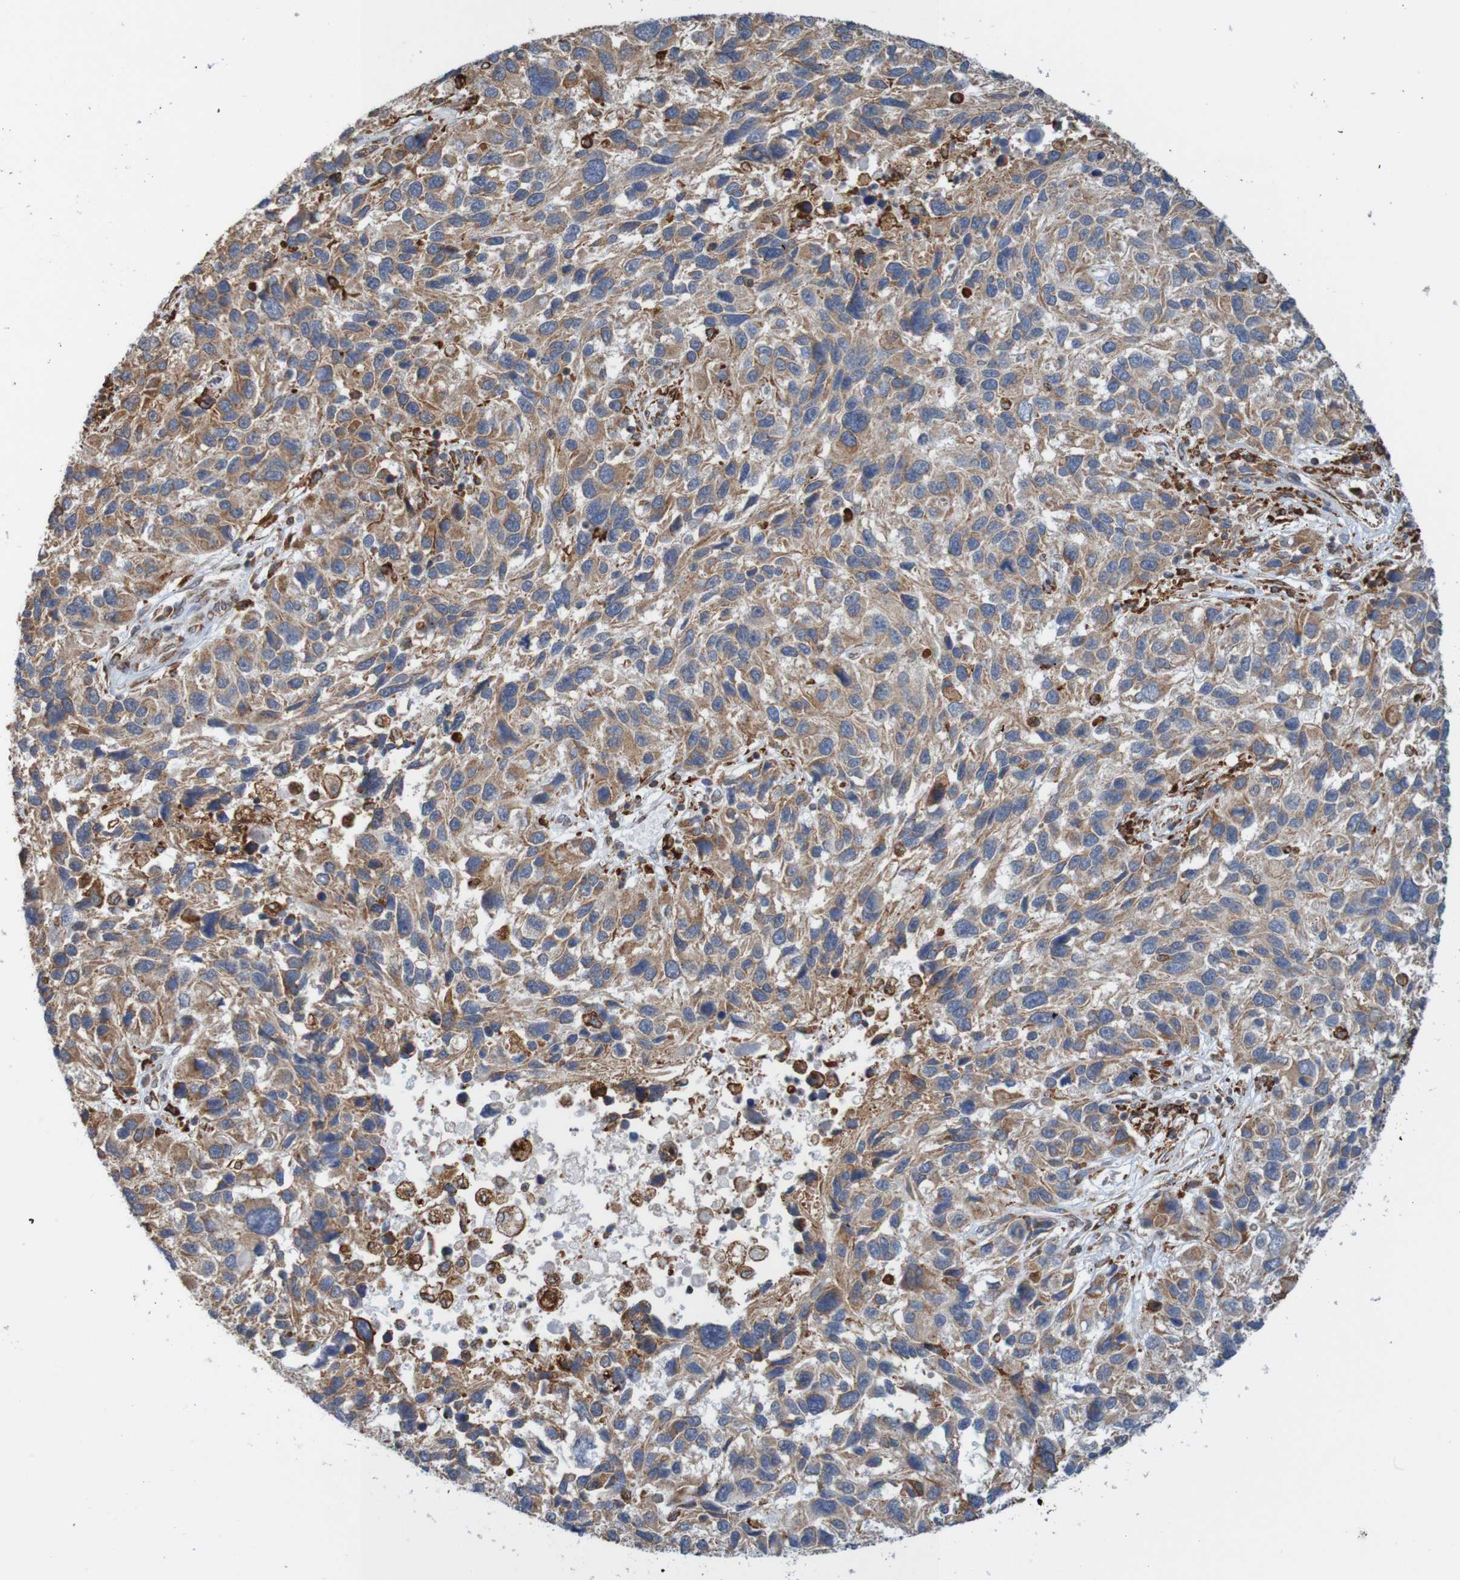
{"staining": {"intensity": "weak", "quantity": ">75%", "location": "cytoplasmic/membranous"}, "tissue": "melanoma", "cell_type": "Tumor cells", "image_type": "cancer", "snomed": [{"axis": "morphology", "description": "Malignant melanoma, NOS"}, {"axis": "topography", "description": "Skin"}], "caption": "High-magnification brightfield microscopy of melanoma stained with DAB (brown) and counterstained with hematoxylin (blue). tumor cells exhibit weak cytoplasmic/membranous positivity is present in about>75% of cells.", "gene": "PDIA3", "patient": {"sex": "male", "age": 53}}